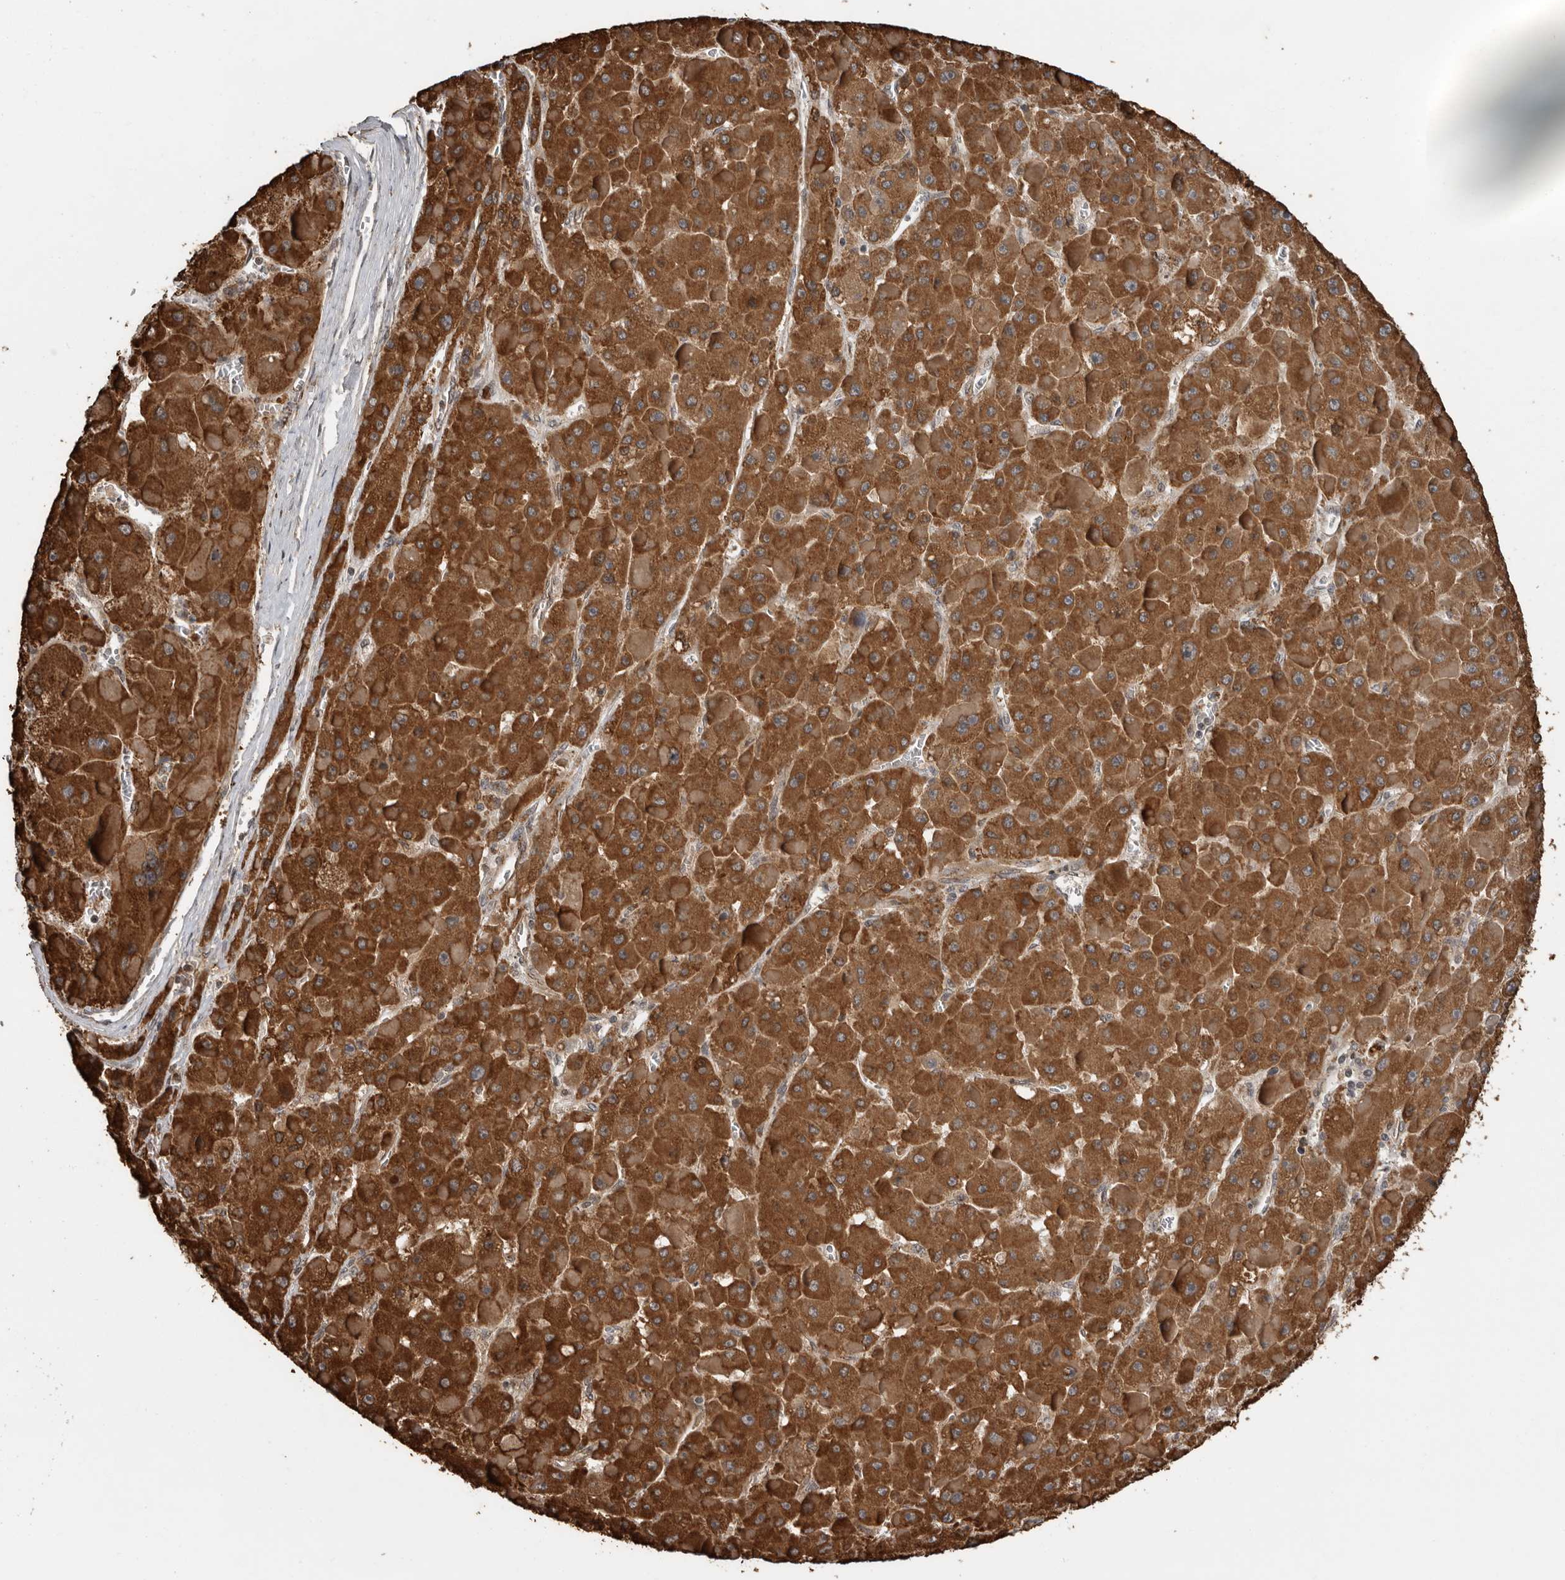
{"staining": {"intensity": "strong", "quantity": ">75%", "location": "cytoplasmic/membranous"}, "tissue": "liver cancer", "cell_type": "Tumor cells", "image_type": "cancer", "snomed": [{"axis": "morphology", "description": "Carcinoma, Hepatocellular, NOS"}, {"axis": "topography", "description": "Liver"}], "caption": "Liver hepatocellular carcinoma was stained to show a protein in brown. There is high levels of strong cytoplasmic/membranous expression in about >75% of tumor cells.", "gene": "CEP350", "patient": {"sex": "female", "age": 73}}